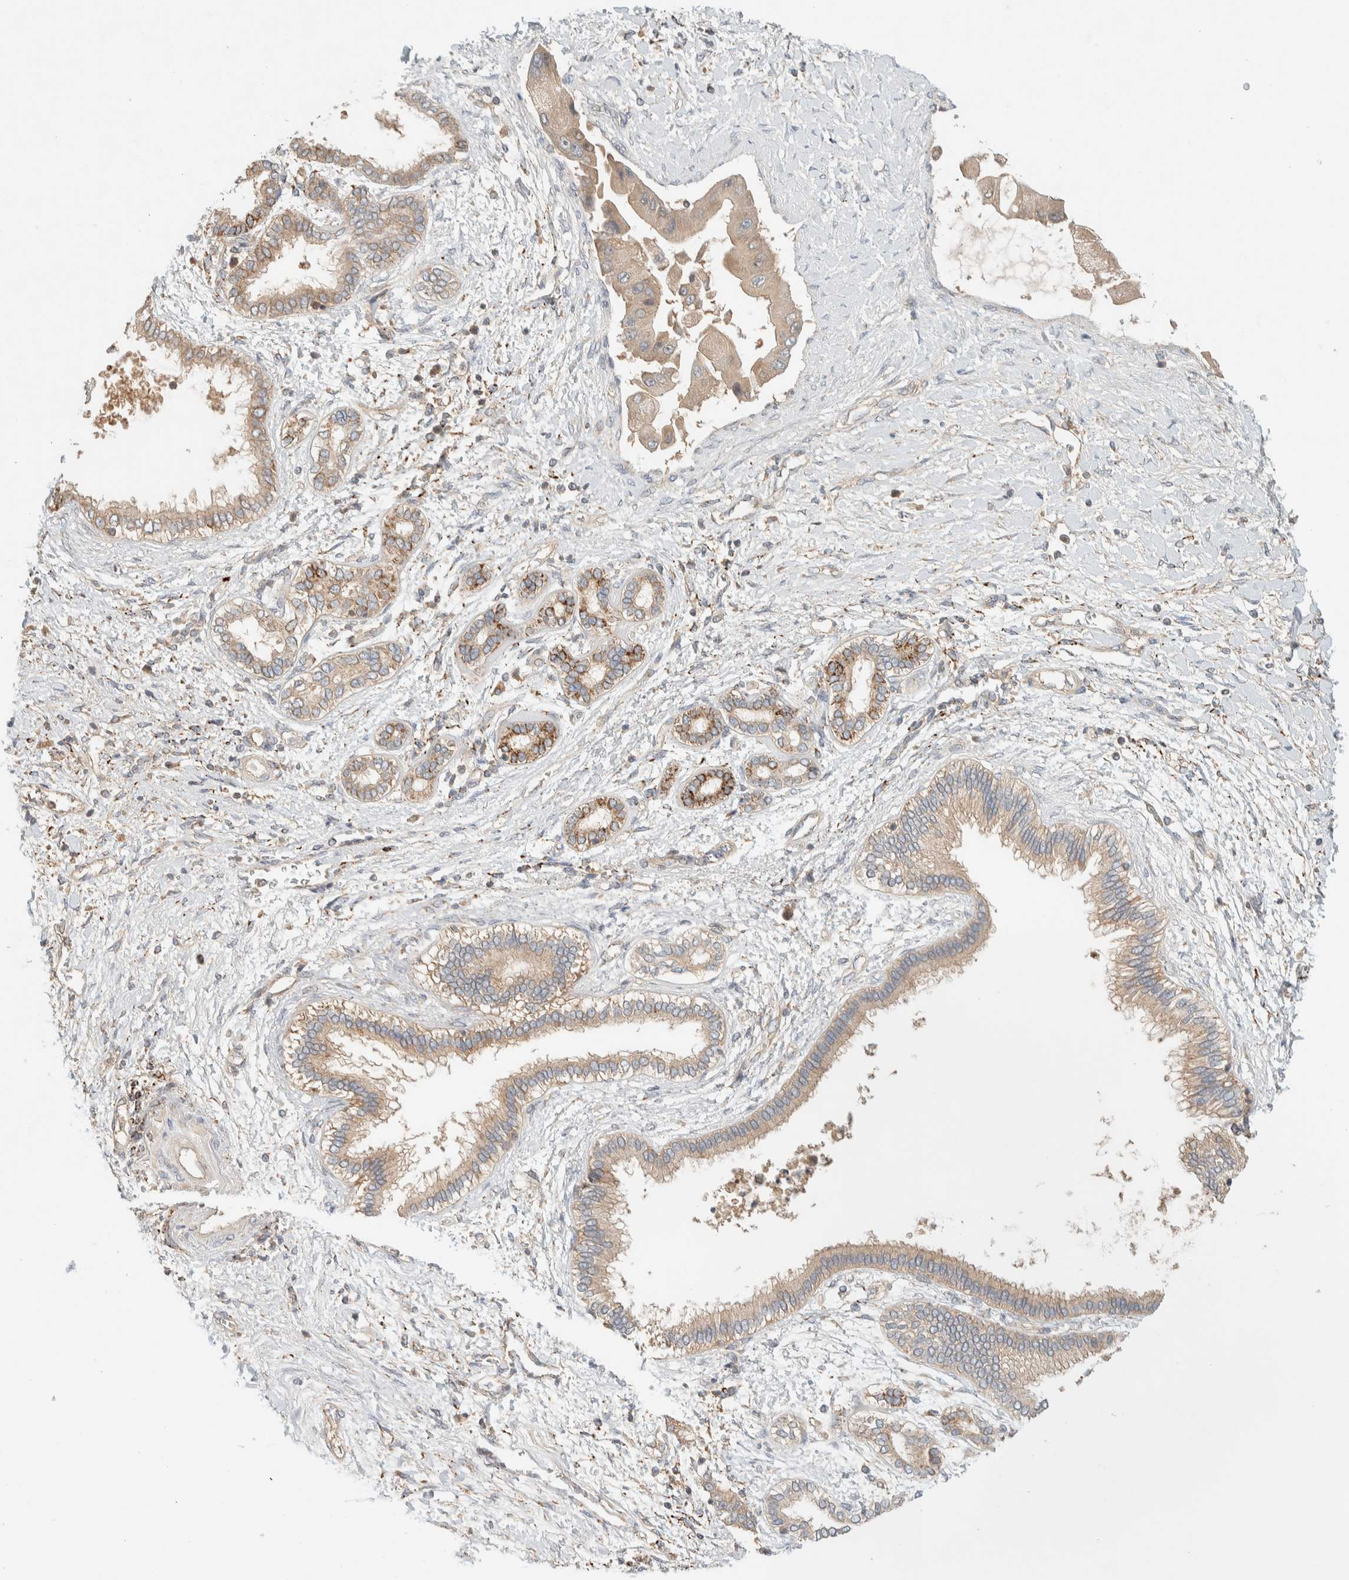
{"staining": {"intensity": "moderate", "quantity": ">75%", "location": "cytoplasmic/membranous"}, "tissue": "liver cancer", "cell_type": "Tumor cells", "image_type": "cancer", "snomed": [{"axis": "morphology", "description": "Cholangiocarcinoma"}, {"axis": "topography", "description": "Liver"}], "caption": "Liver cancer stained with DAB IHC shows medium levels of moderate cytoplasmic/membranous positivity in about >75% of tumor cells.", "gene": "FAM167A", "patient": {"sex": "male", "age": 50}}